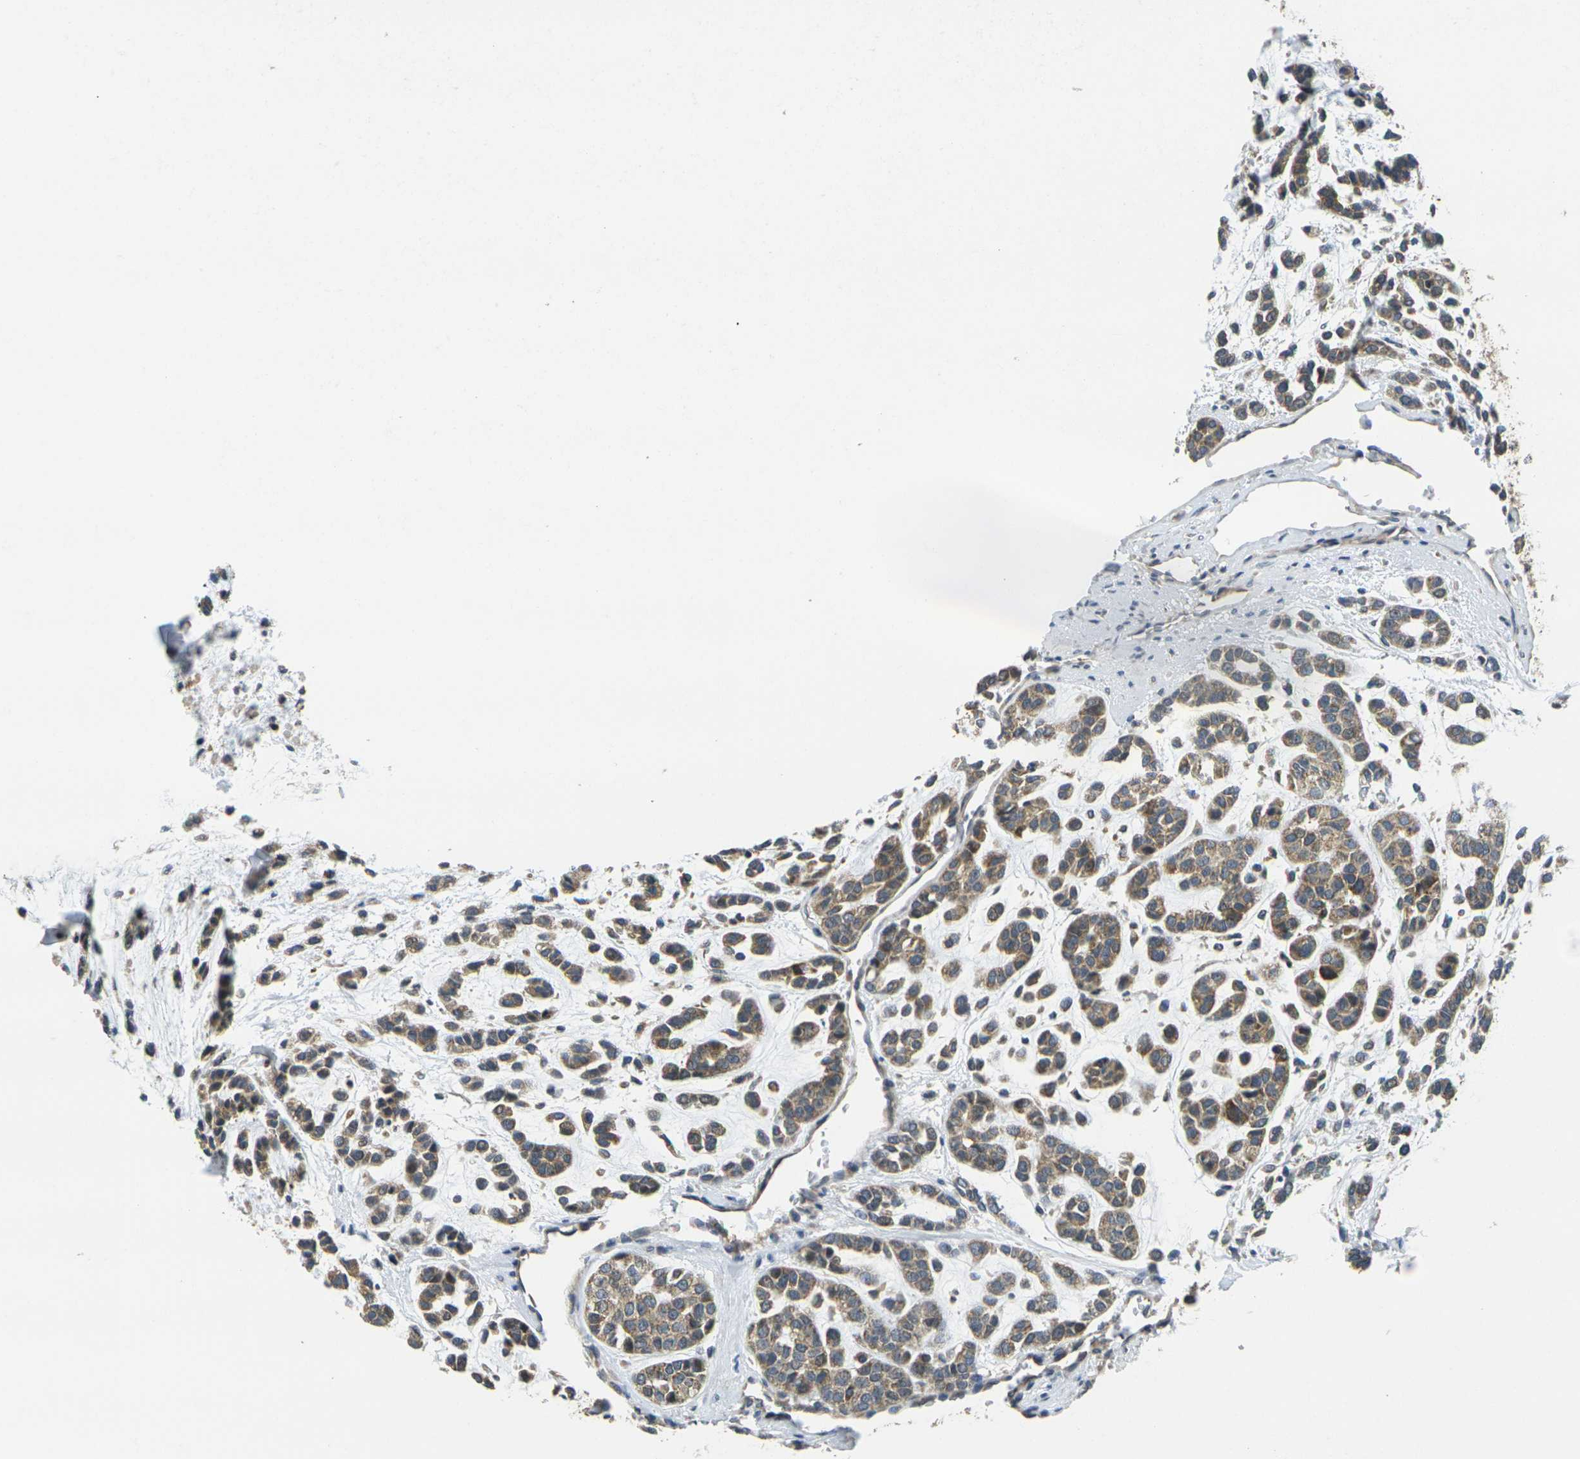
{"staining": {"intensity": "moderate", "quantity": ">75%", "location": "cytoplasmic/membranous"}, "tissue": "head and neck cancer", "cell_type": "Tumor cells", "image_type": "cancer", "snomed": [{"axis": "morphology", "description": "Adenocarcinoma, NOS"}, {"axis": "morphology", "description": "Adenoma, NOS"}, {"axis": "topography", "description": "Head-Neck"}], "caption": "Immunohistochemistry of adenocarcinoma (head and neck) shows medium levels of moderate cytoplasmic/membranous positivity in about >75% of tumor cells.", "gene": "MINAR2", "patient": {"sex": "female", "age": 55}}